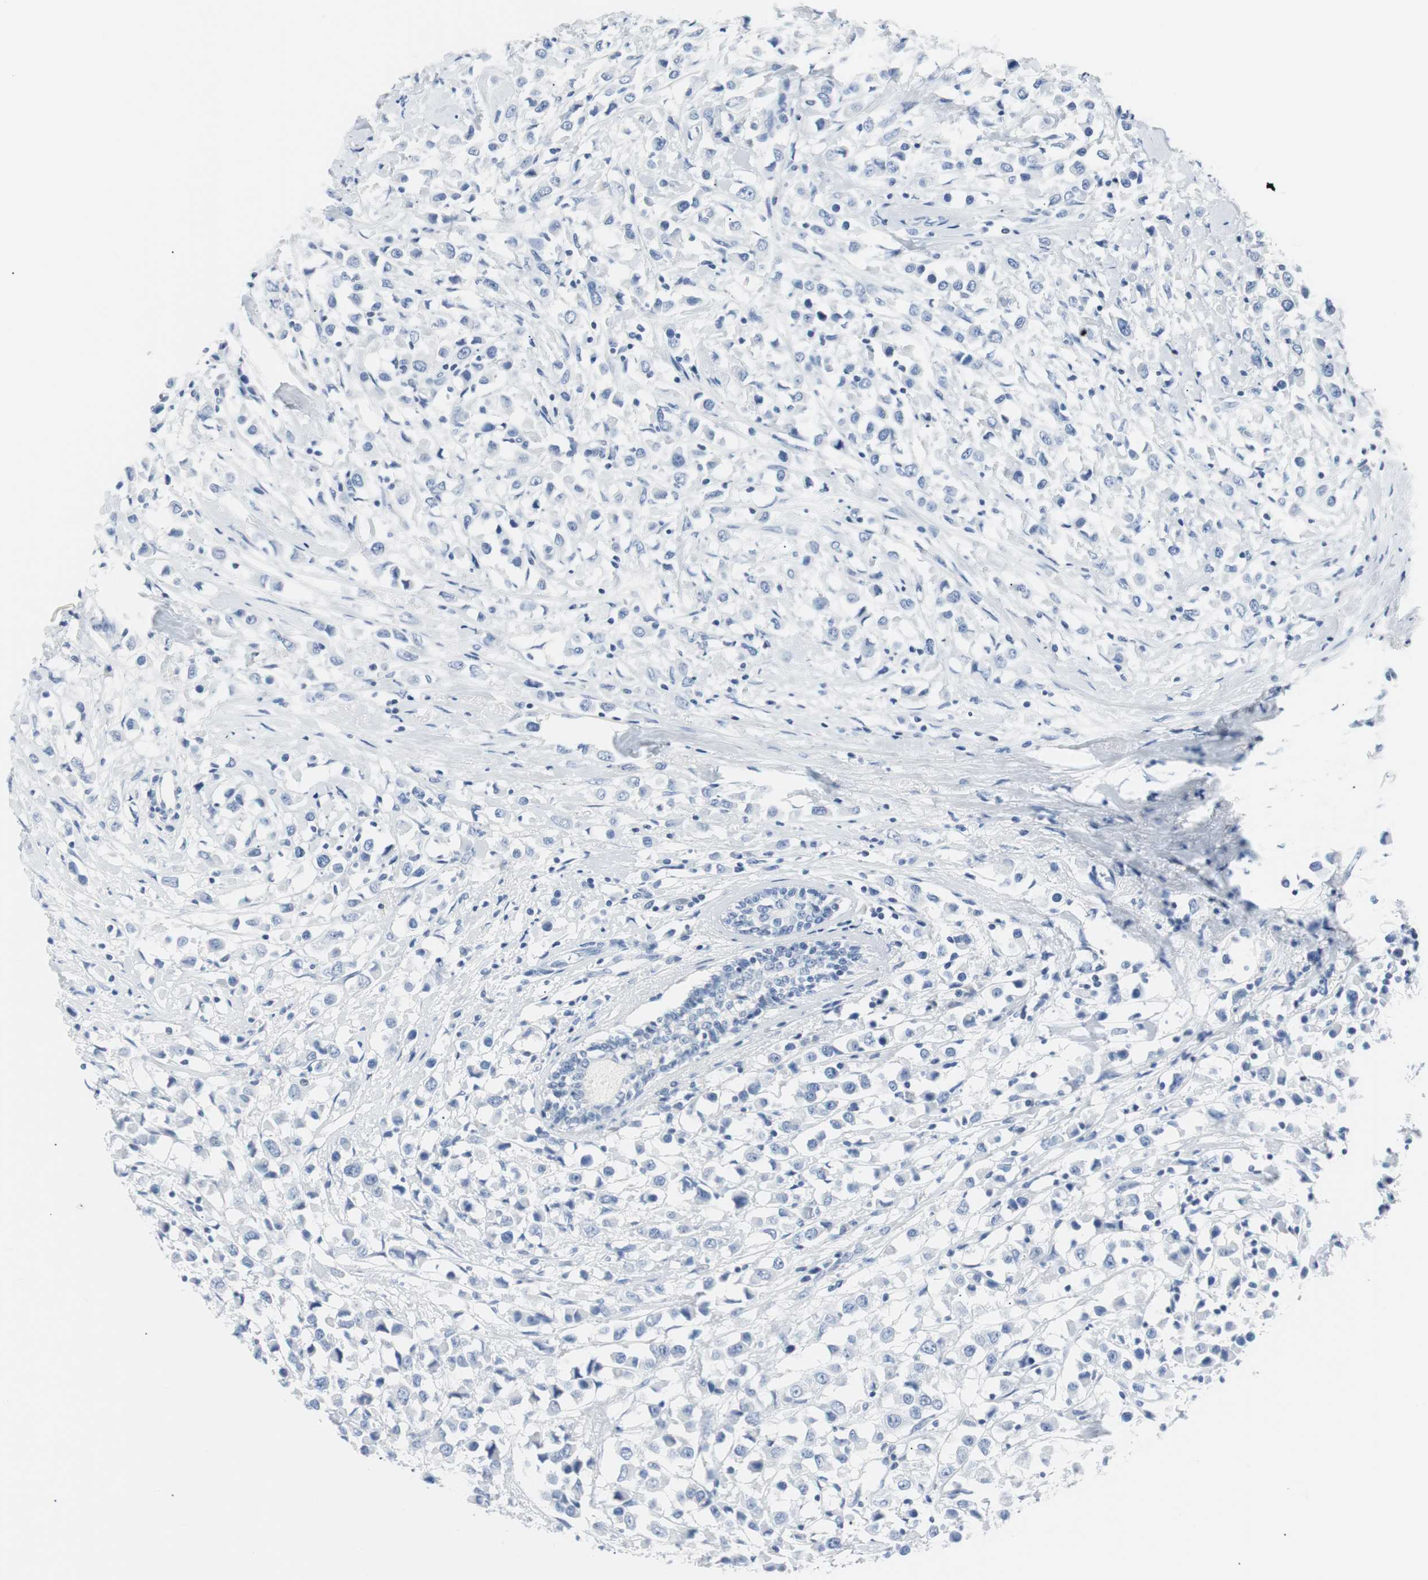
{"staining": {"intensity": "negative", "quantity": "none", "location": "none"}, "tissue": "breast cancer", "cell_type": "Tumor cells", "image_type": "cancer", "snomed": [{"axis": "morphology", "description": "Duct carcinoma"}, {"axis": "topography", "description": "Breast"}], "caption": "Protein analysis of breast cancer (intraductal carcinoma) shows no significant positivity in tumor cells.", "gene": "GAP43", "patient": {"sex": "female", "age": 61}}